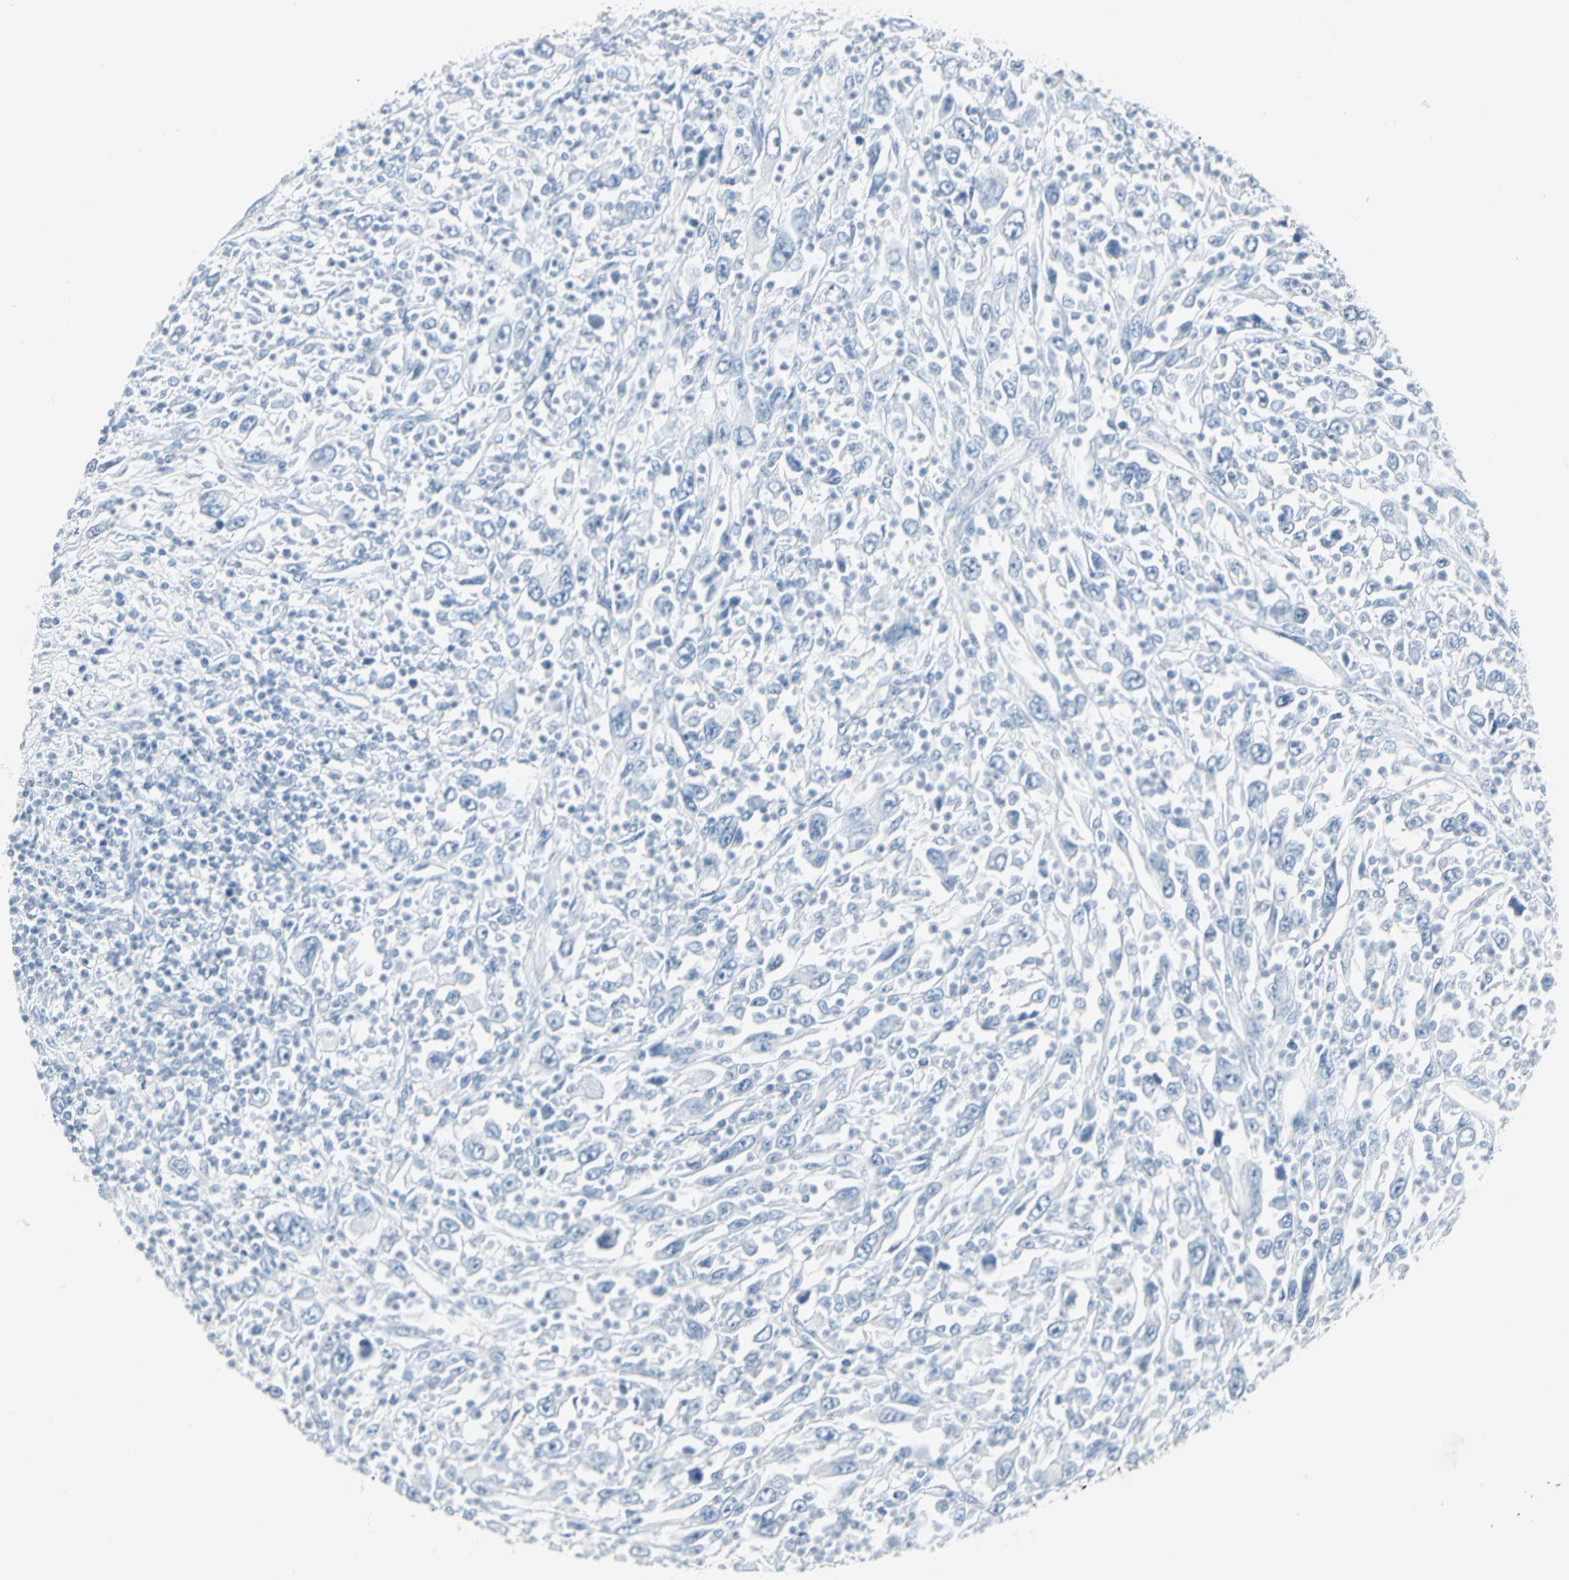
{"staining": {"intensity": "negative", "quantity": "none", "location": "none"}, "tissue": "melanoma", "cell_type": "Tumor cells", "image_type": "cancer", "snomed": [{"axis": "morphology", "description": "Malignant melanoma, Metastatic site"}, {"axis": "topography", "description": "Skin"}], "caption": "Protein analysis of melanoma displays no significant positivity in tumor cells.", "gene": "CYB5A", "patient": {"sex": "female", "age": 56}}